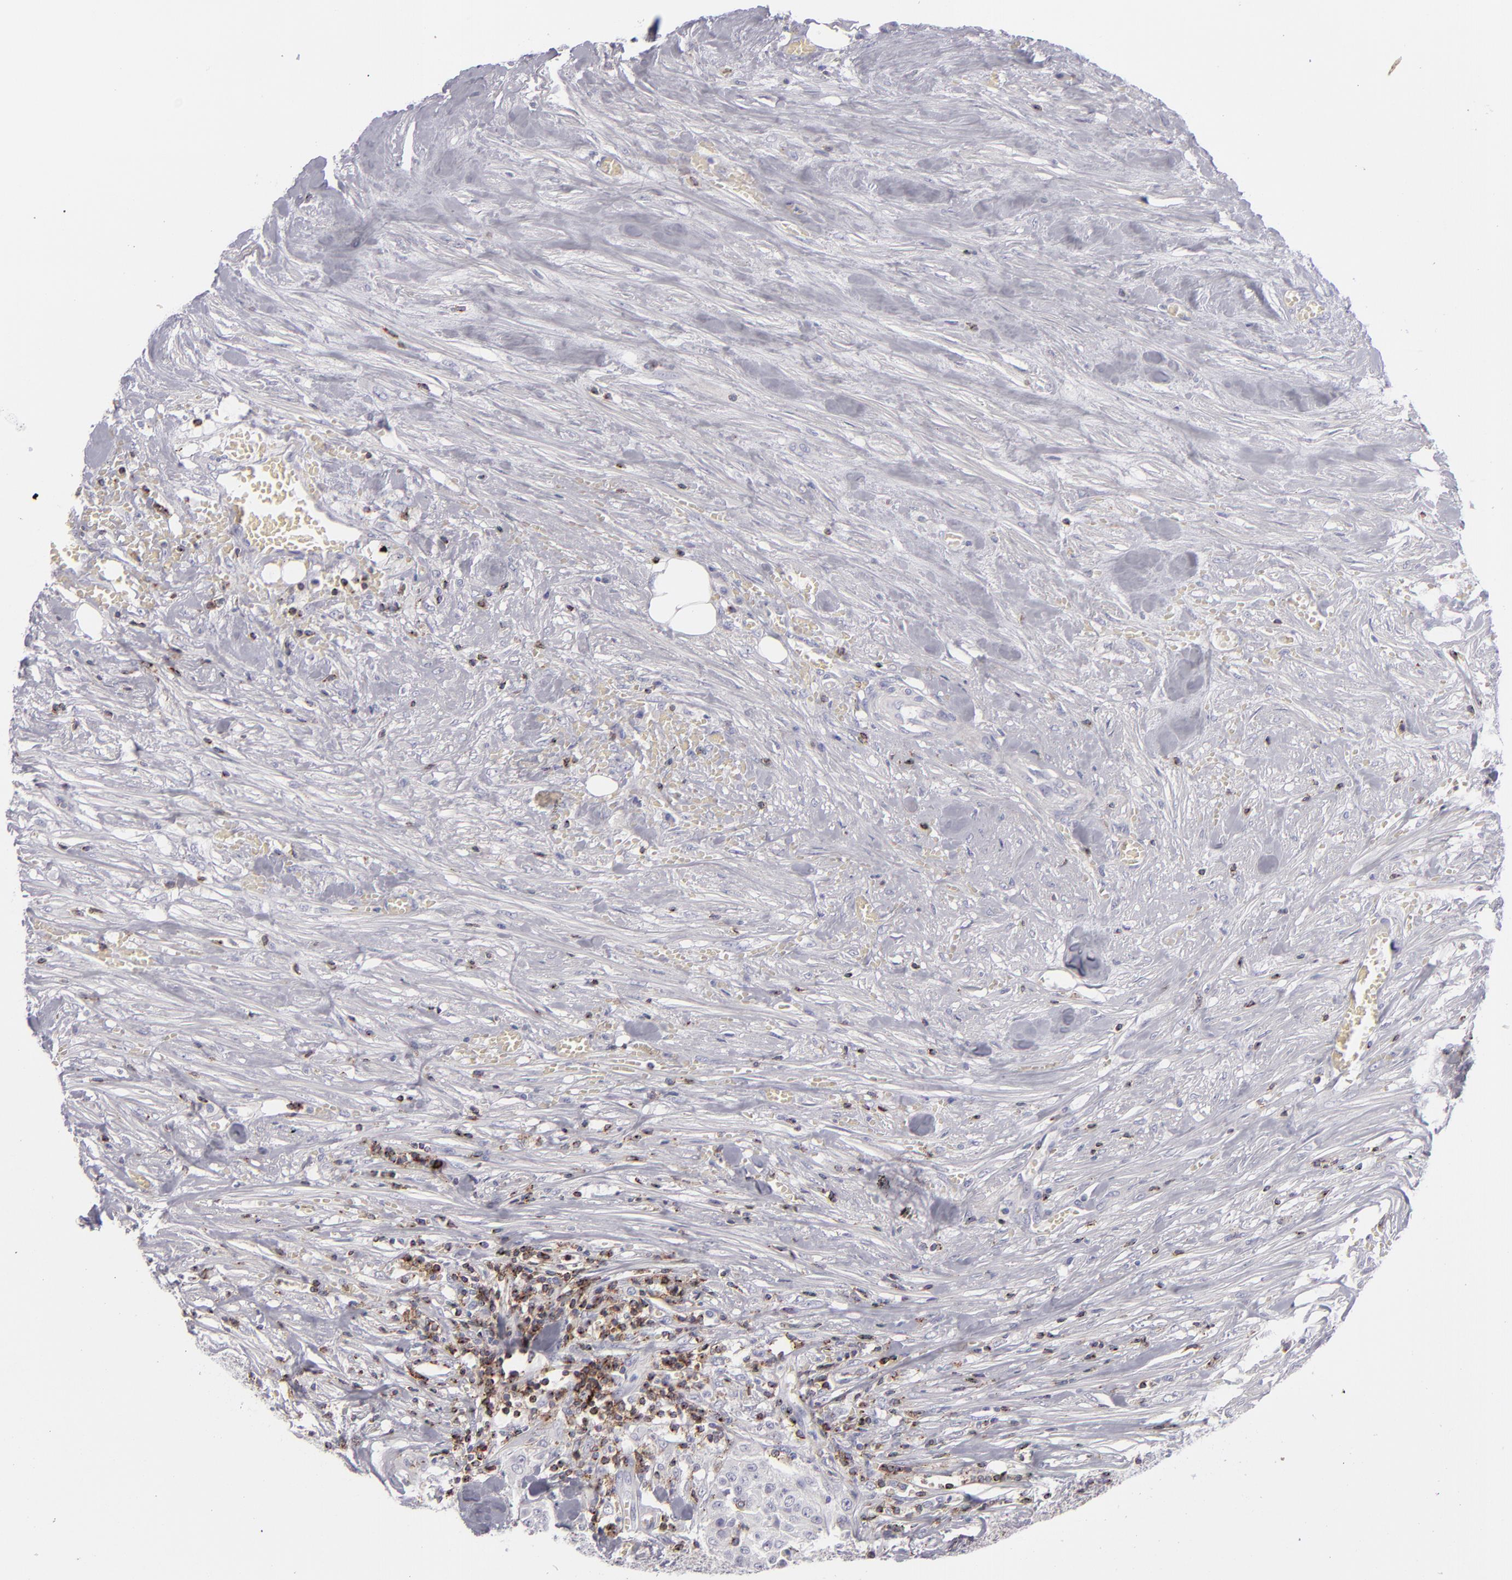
{"staining": {"intensity": "negative", "quantity": "none", "location": "none"}, "tissue": "urothelial cancer", "cell_type": "Tumor cells", "image_type": "cancer", "snomed": [{"axis": "morphology", "description": "Urothelial carcinoma, High grade"}, {"axis": "topography", "description": "Urinary bladder"}], "caption": "High power microscopy micrograph of an IHC micrograph of high-grade urothelial carcinoma, revealing no significant expression in tumor cells.", "gene": "CD2", "patient": {"sex": "male", "age": 74}}